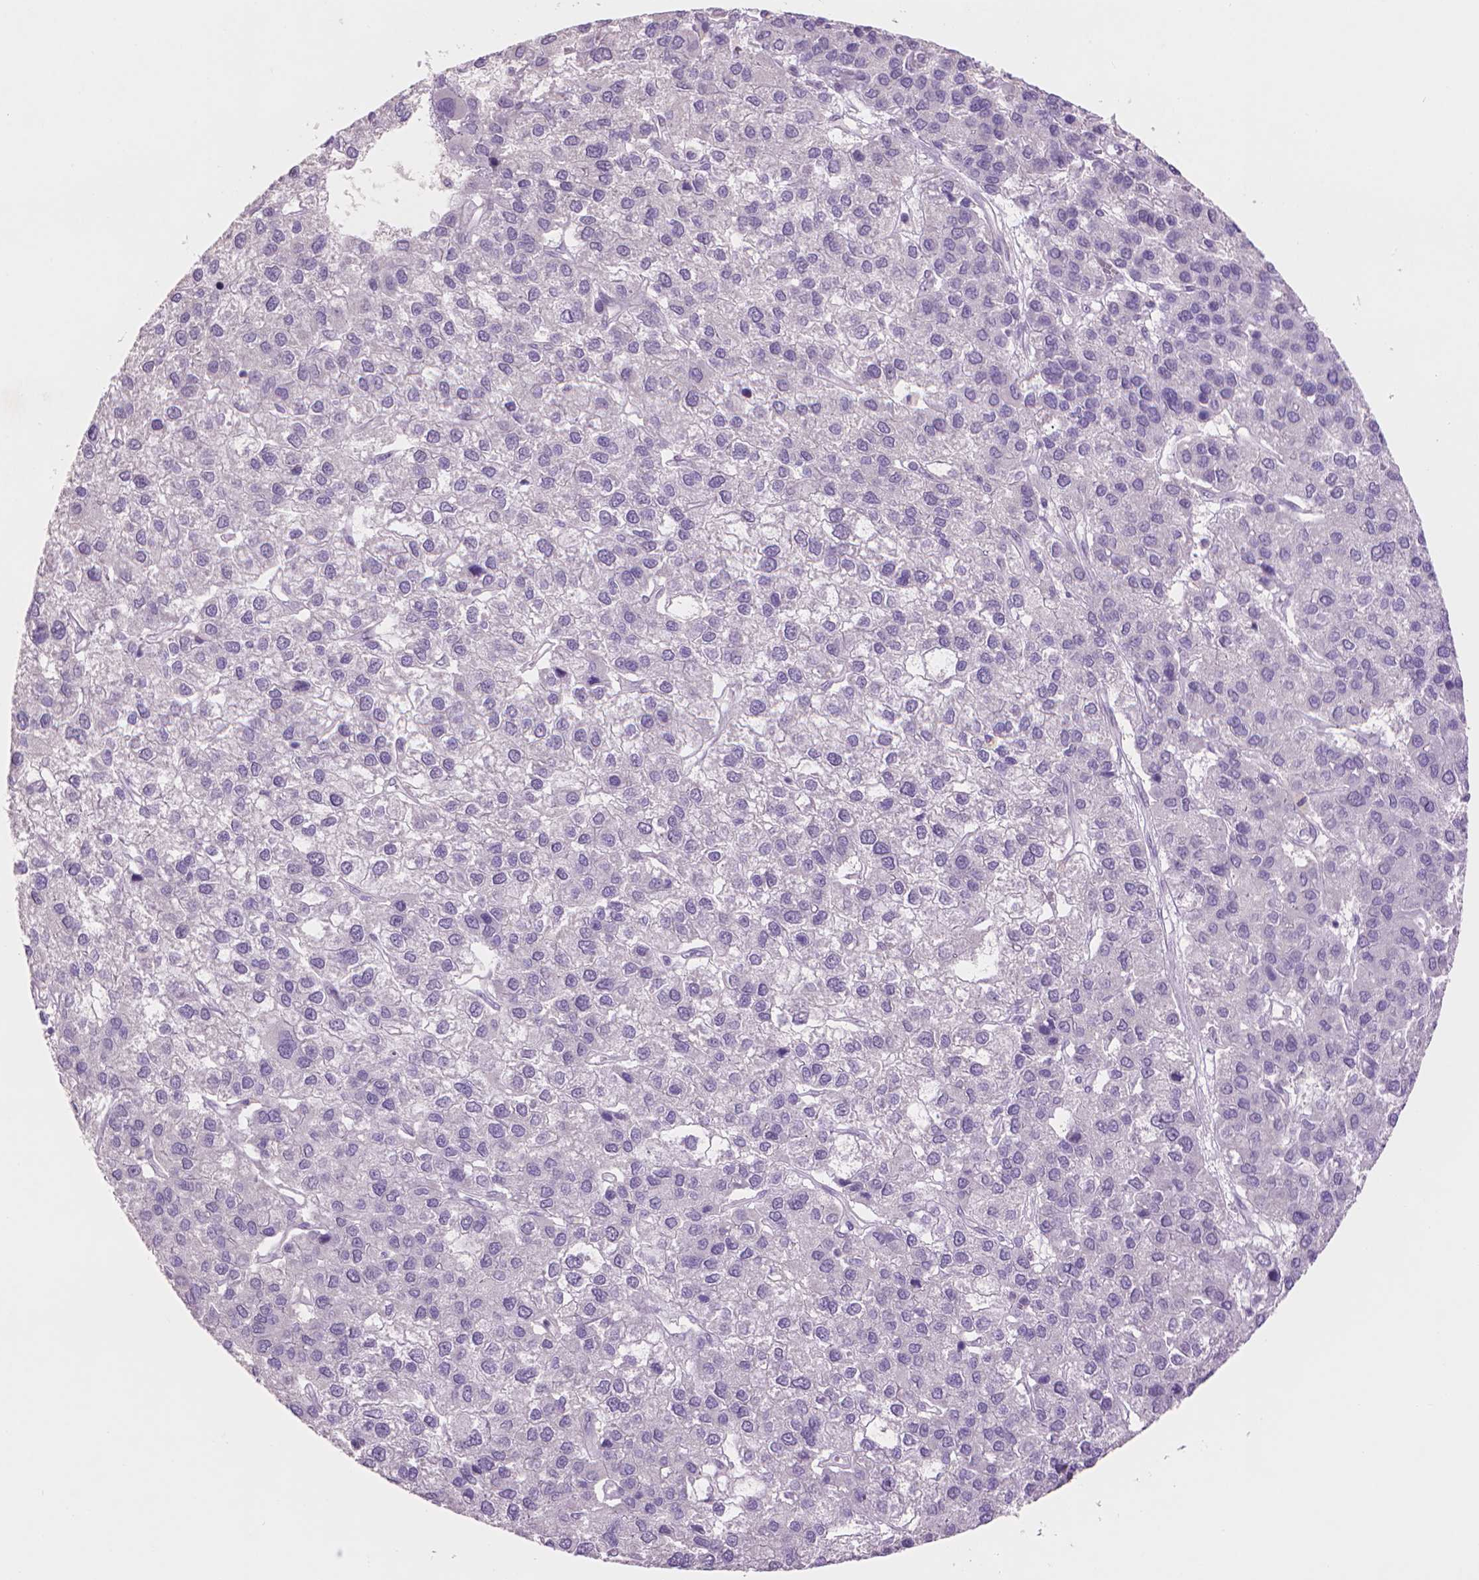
{"staining": {"intensity": "negative", "quantity": "none", "location": "none"}, "tissue": "liver cancer", "cell_type": "Tumor cells", "image_type": "cancer", "snomed": [{"axis": "morphology", "description": "Carcinoma, Hepatocellular, NOS"}, {"axis": "topography", "description": "Liver"}], "caption": "Tumor cells are negative for brown protein staining in liver cancer.", "gene": "ENO2", "patient": {"sex": "female", "age": 41}}